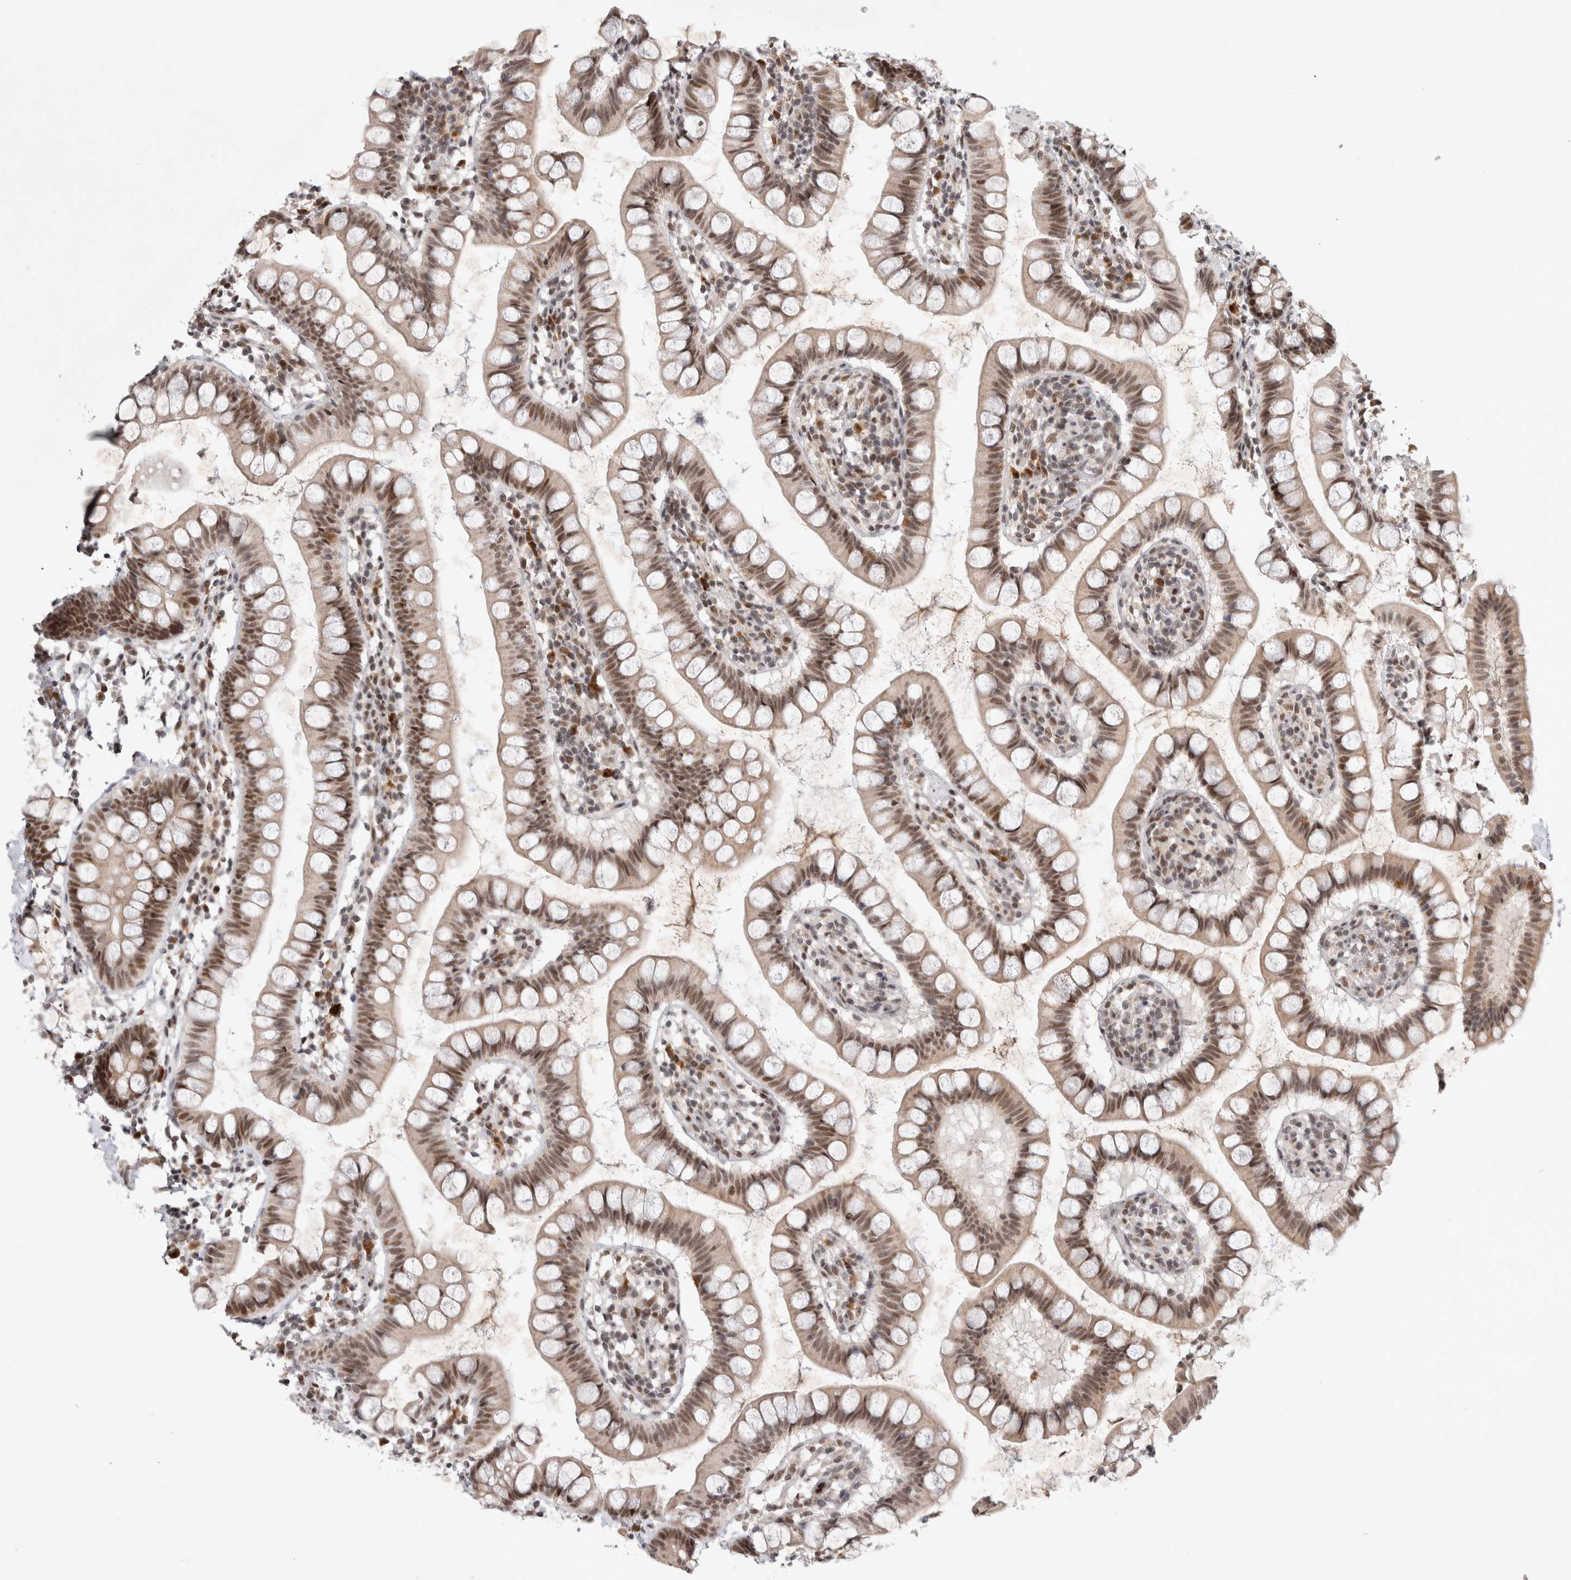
{"staining": {"intensity": "moderate", "quantity": ">75%", "location": "nuclear"}, "tissue": "small intestine", "cell_type": "Glandular cells", "image_type": "normal", "snomed": [{"axis": "morphology", "description": "Normal tissue, NOS"}, {"axis": "topography", "description": "Small intestine"}], "caption": "Immunohistochemistry (IHC) image of normal small intestine: human small intestine stained using immunohistochemistry demonstrates medium levels of moderate protein expression localized specifically in the nuclear of glandular cells, appearing as a nuclear brown color.", "gene": "HESX1", "patient": {"sex": "female", "age": 84}}